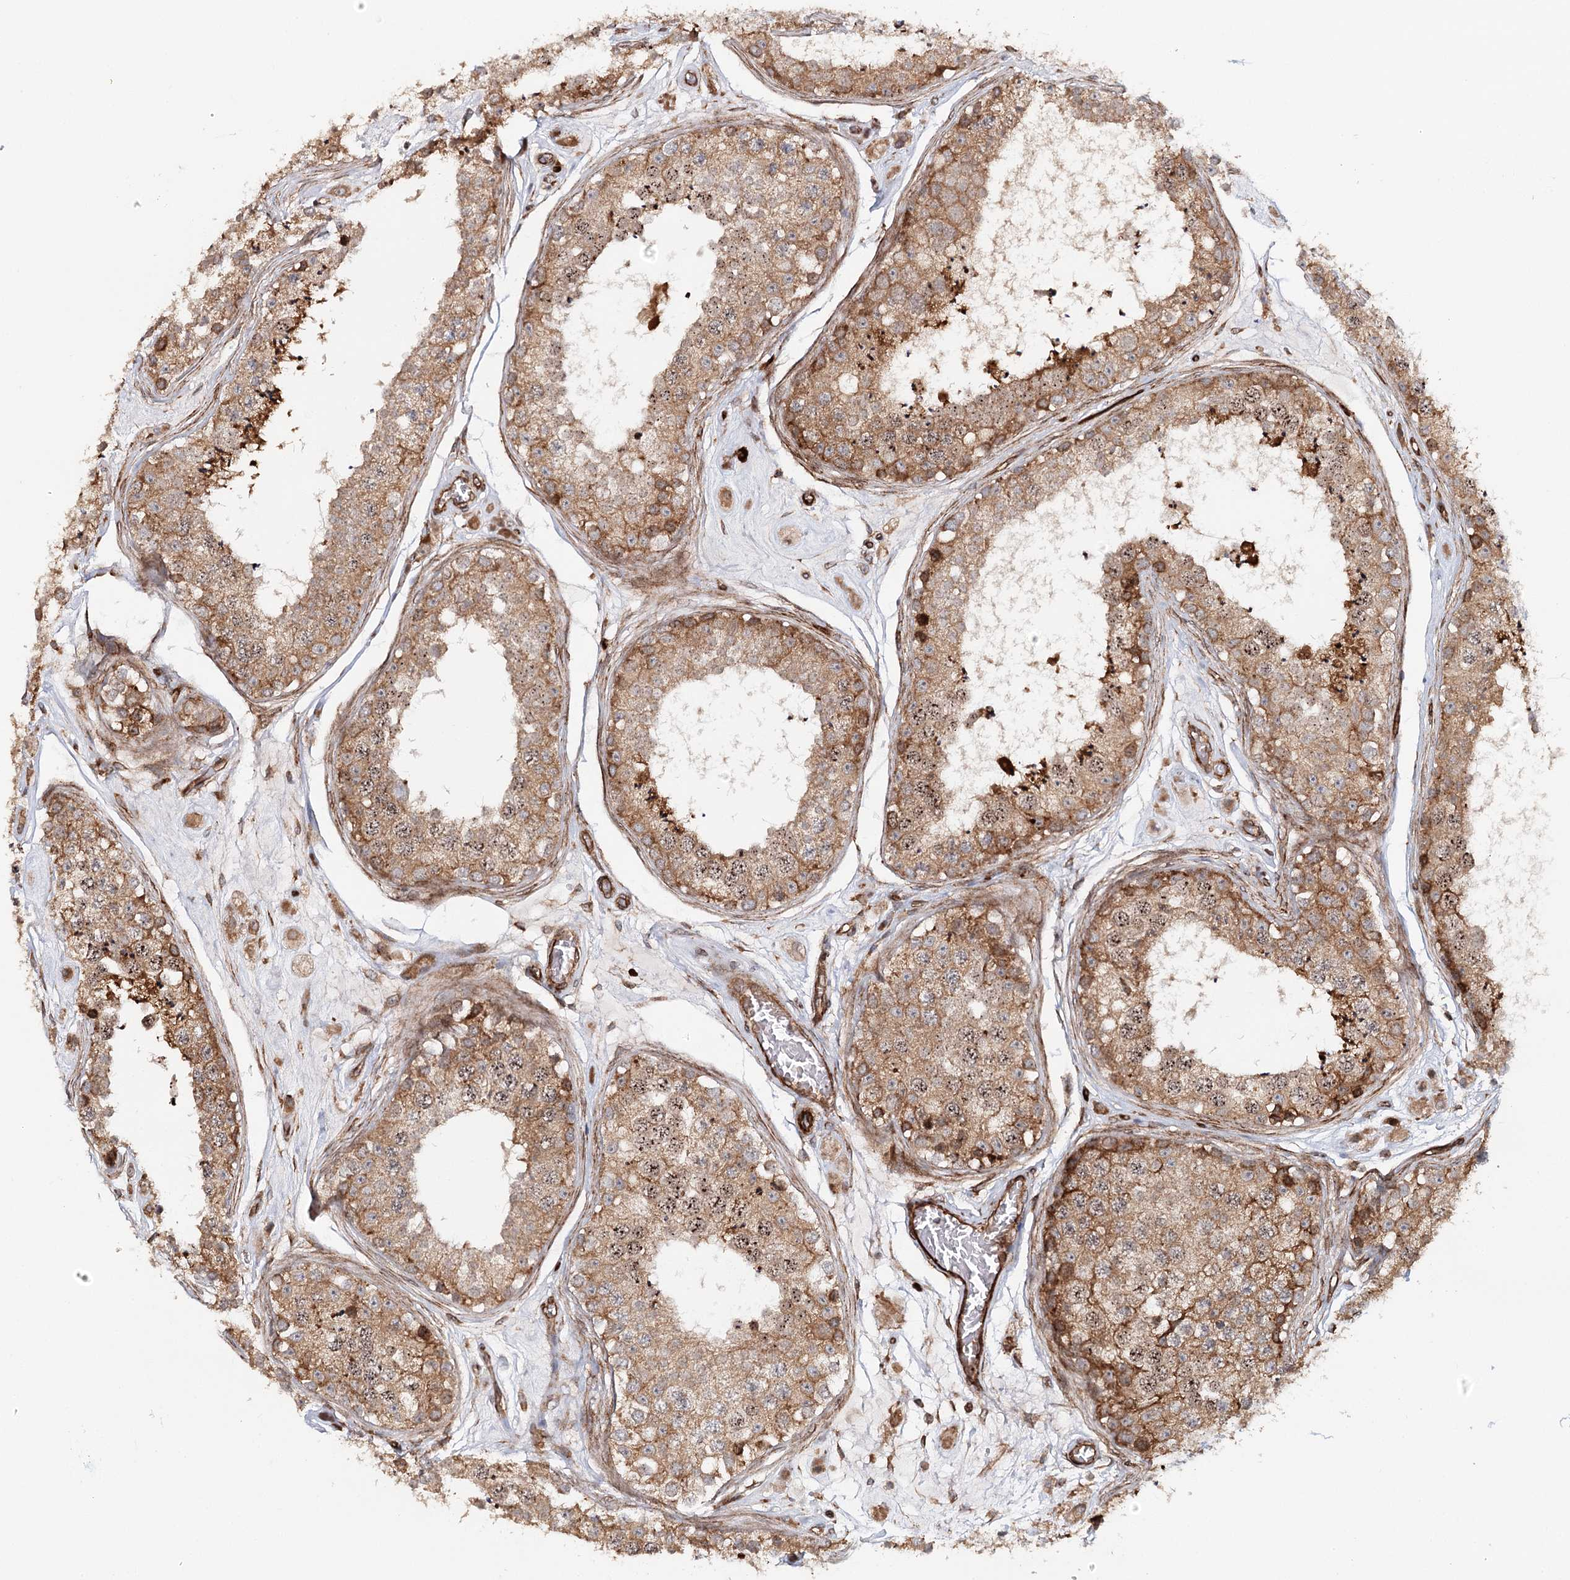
{"staining": {"intensity": "moderate", "quantity": ">75%", "location": "cytoplasmic/membranous,nuclear"}, "tissue": "testis", "cell_type": "Cells in seminiferous ducts", "image_type": "normal", "snomed": [{"axis": "morphology", "description": "Normal tissue, NOS"}, {"axis": "topography", "description": "Testis"}], "caption": "Protein analysis of normal testis demonstrates moderate cytoplasmic/membranous,nuclear positivity in about >75% of cells in seminiferous ducts.", "gene": "MKNK1", "patient": {"sex": "male", "age": 25}}